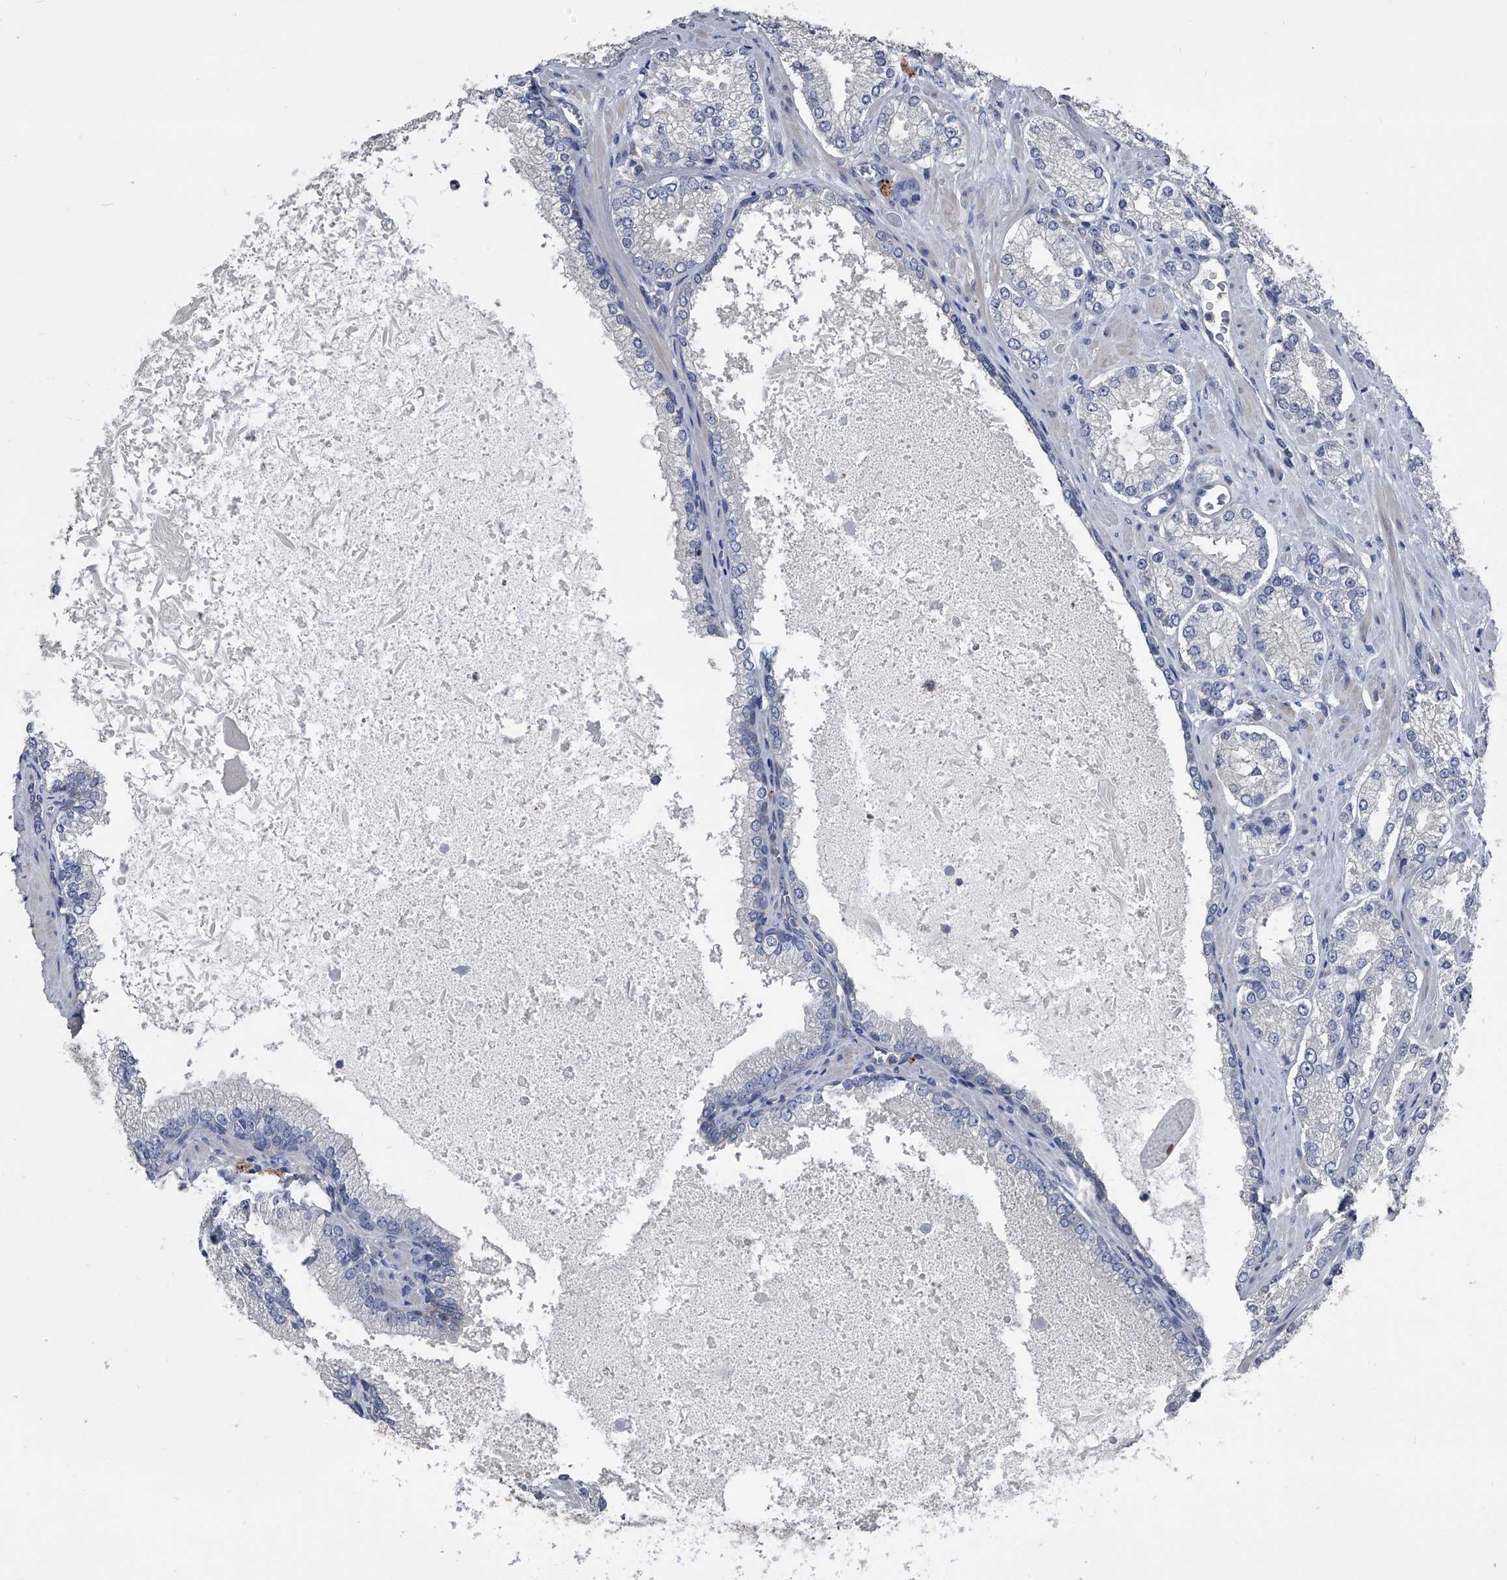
{"staining": {"intensity": "negative", "quantity": "none", "location": "none"}, "tissue": "prostate cancer", "cell_type": "Tumor cells", "image_type": "cancer", "snomed": [{"axis": "morphology", "description": "Adenocarcinoma, High grade"}, {"axis": "topography", "description": "Prostate"}], "caption": "Immunohistochemistry micrograph of neoplastic tissue: human adenocarcinoma (high-grade) (prostate) stained with DAB (3,3'-diaminobenzidine) demonstrates no significant protein expression in tumor cells.", "gene": "KIF13A", "patient": {"sex": "male", "age": 73}}